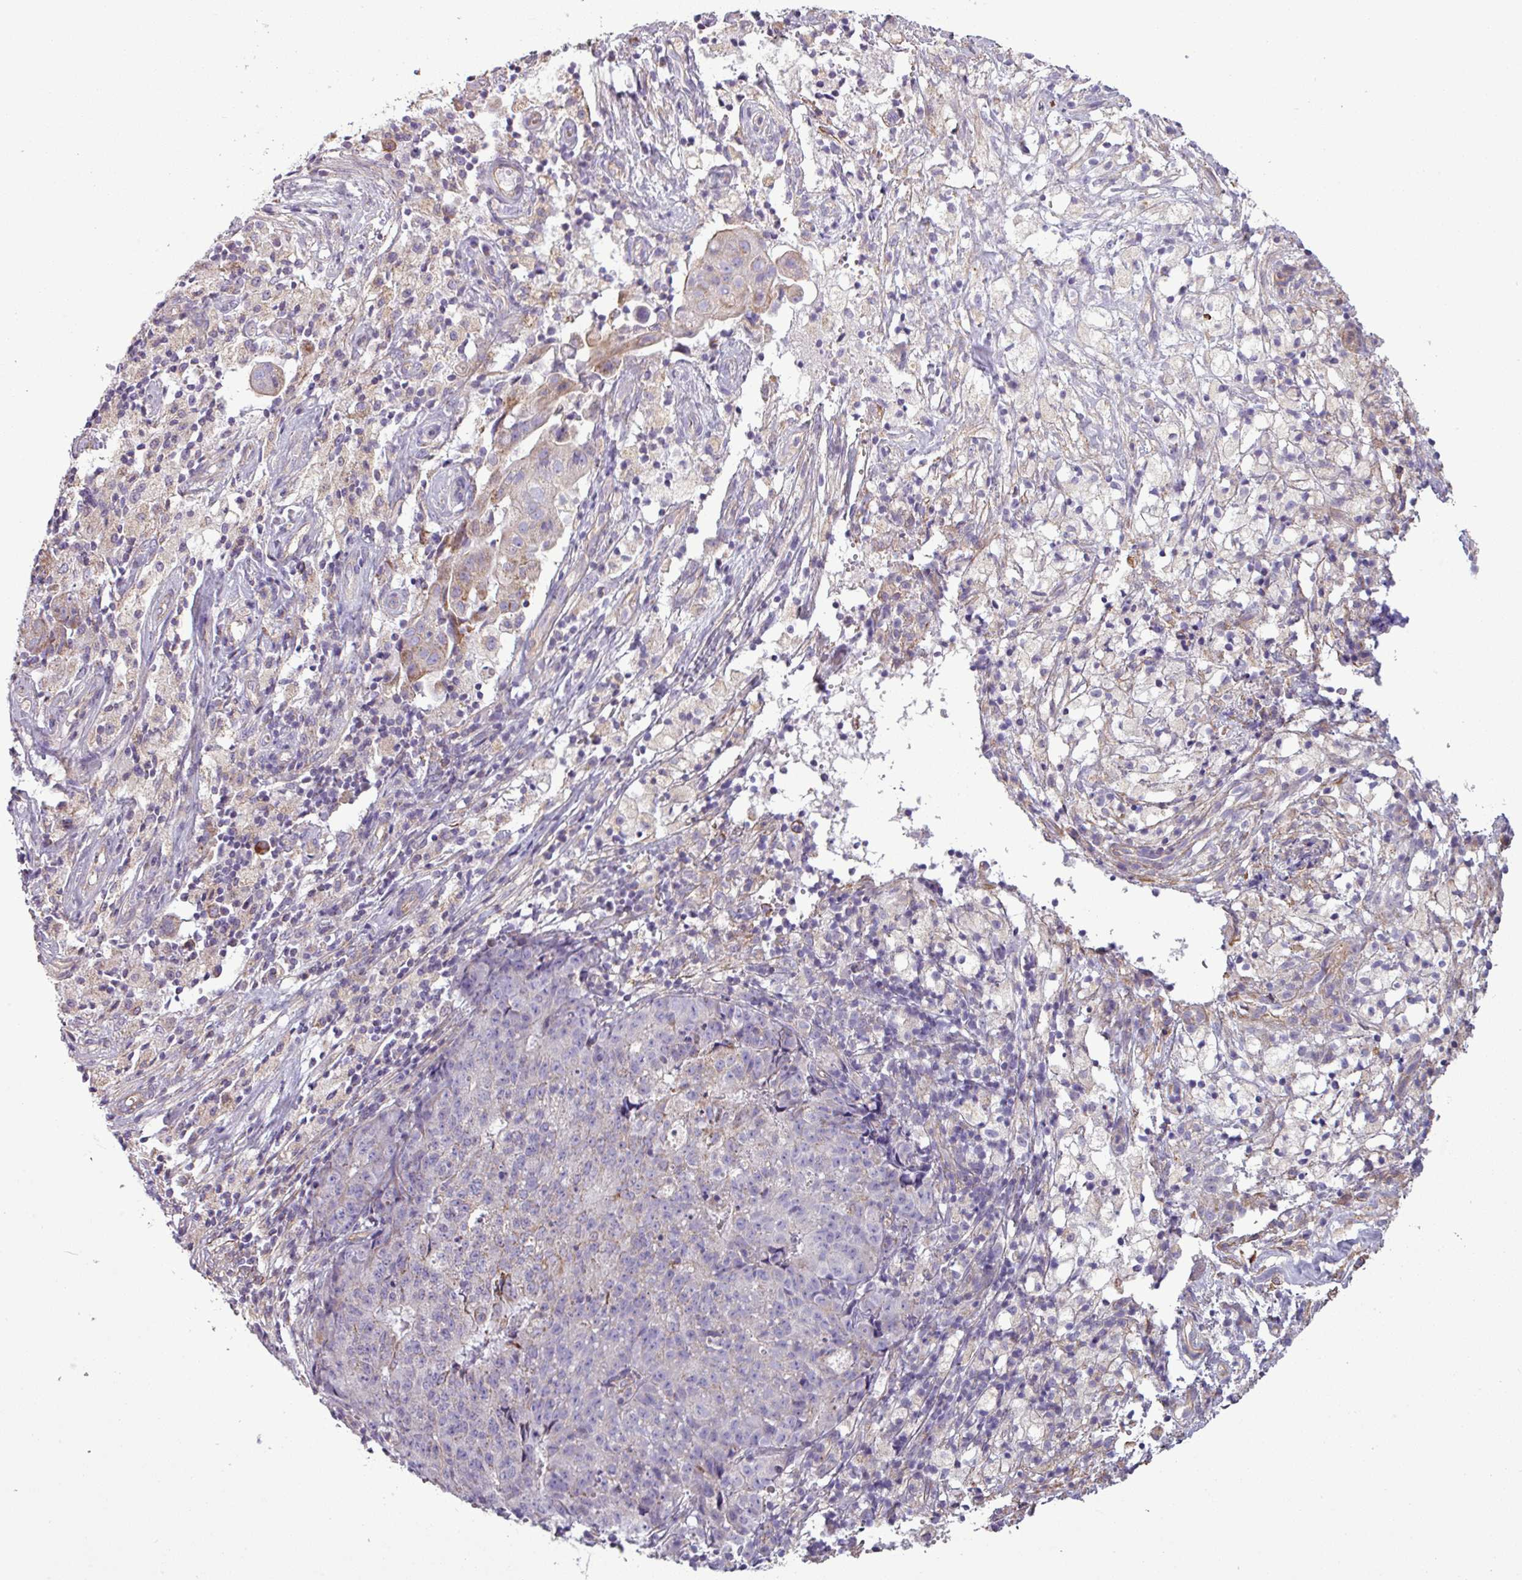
{"staining": {"intensity": "weak", "quantity": "<25%", "location": "cytoplasmic/membranous"}, "tissue": "ovarian cancer", "cell_type": "Tumor cells", "image_type": "cancer", "snomed": [{"axis": "morphology", "description": "Carcinoma, endometroid"}, {"axis": "topography", "description": "Ovary"}], "caption": "Tumor cells show no significant positivity in ovarian cancer.", "gene": "BTN2A2", "patient": {"sex": "female", "age": 42}}